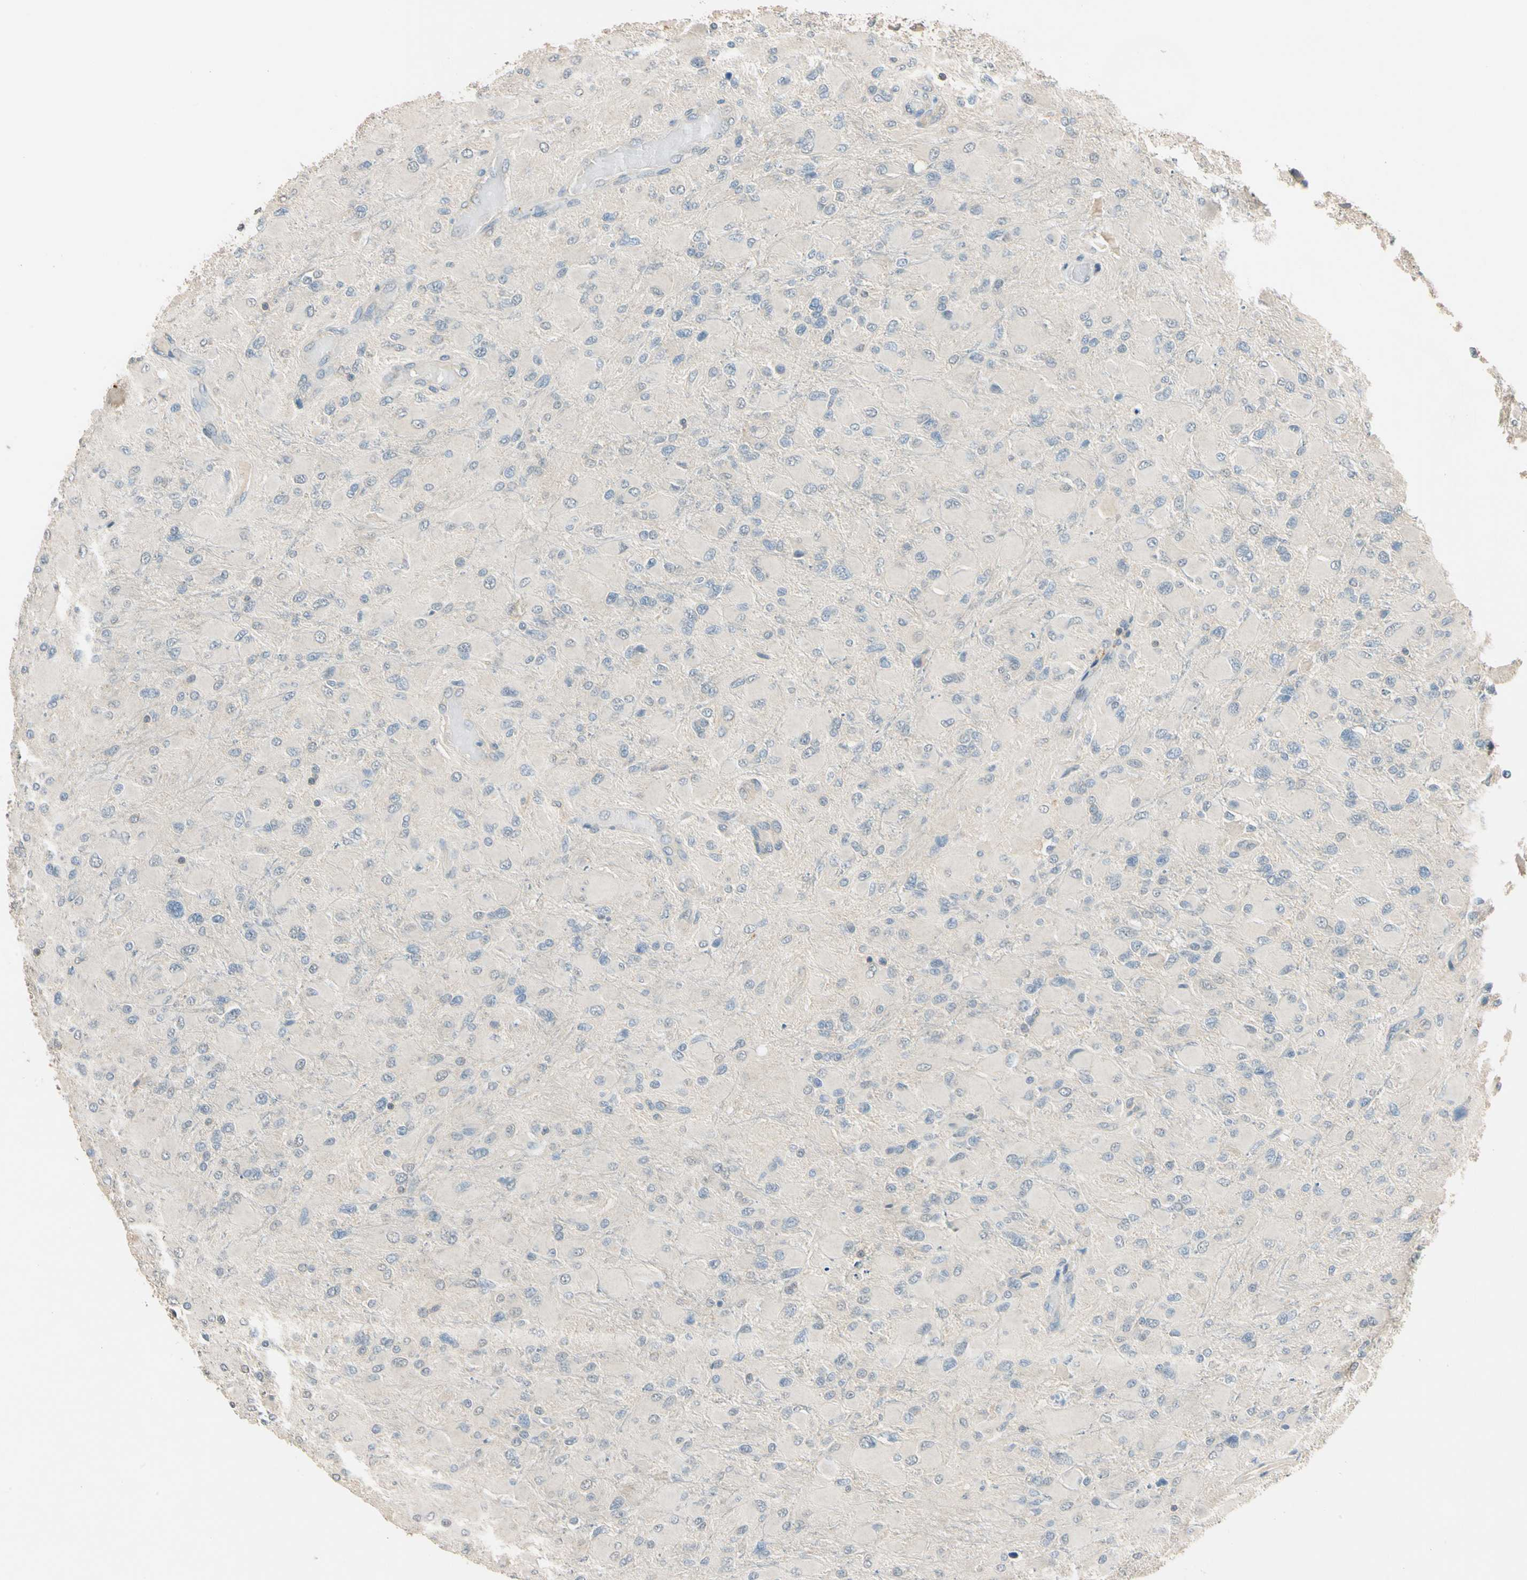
{"staining": {"intensity": "negative", "quantity": "none", "location": "none"}, "tissue": "glioma", "cell_type": "Tumor cells", "image_type": "cancer", "snomed": [{"axis": "morphology", "description": "Glioma, malignant, High grade"}, {"axis": "topography", "description": "Cerebral cortex"}], "caption": "An image of human malignant glioma (high-grade) is negative for staining in tumor cells.", "gene": "MAP3K7", "patient": {"sex": "female", "age": 36}}